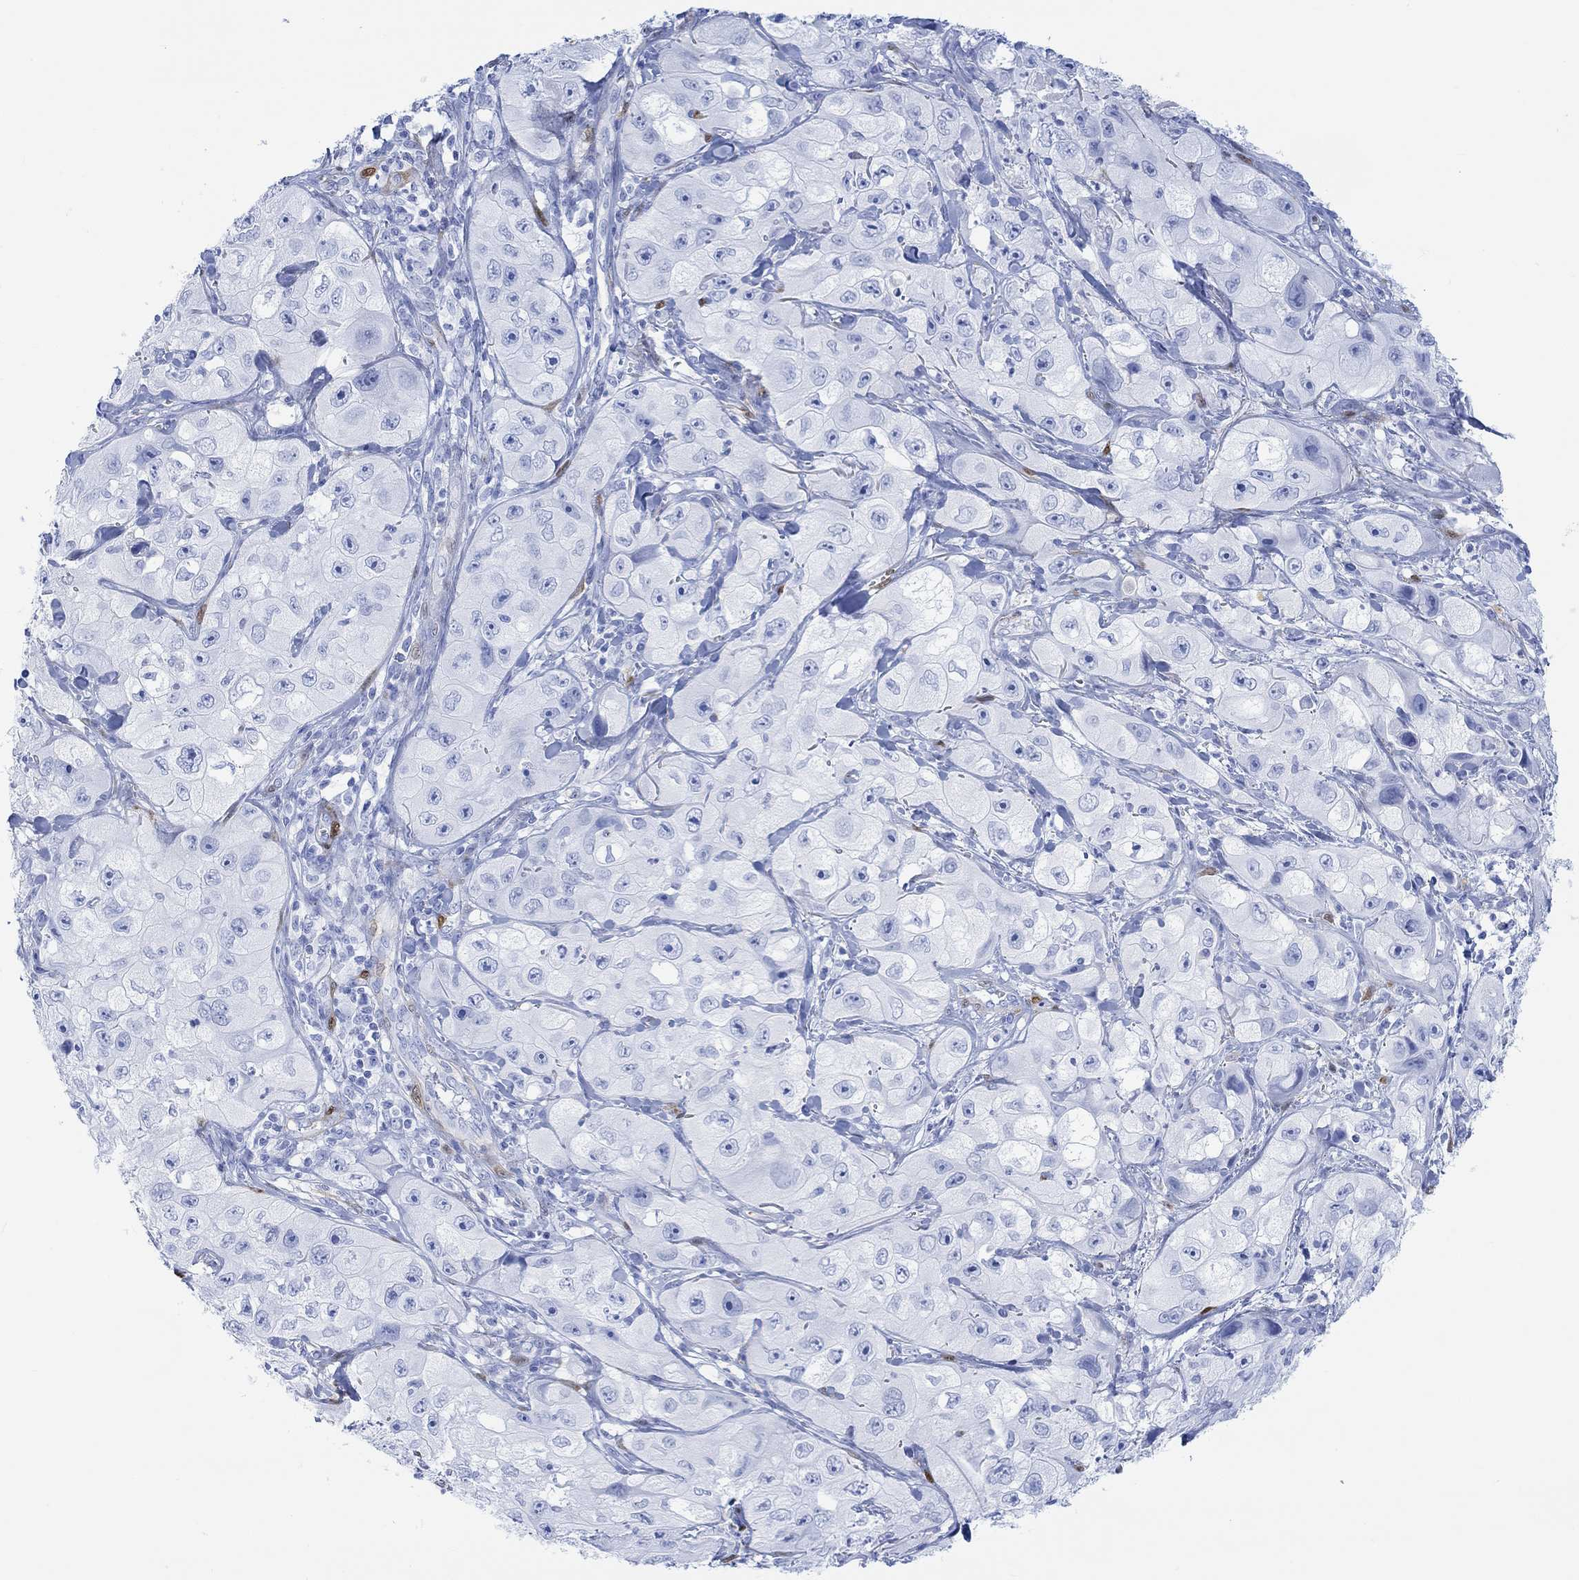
{"staining": {"intensity": "negative", "quantity": "none", "location": "none"}, "tissue": "skin cancer", "cell_type": "Tumor cells", "image_type": "cancer", "snomed": [{"axis": "morphology", "description": "Squamous cell carcinoma, NOS"}, {"axis": "topography", "description": "Skin"}, {"axis": "topography", "description": "Subcutis"}], "caption": "Photomicrograph shows no protein staining in tumor cells of skin cancer tissue.", "gene": "TPPP3", "patient": {"sex": "male", "age": 73}}